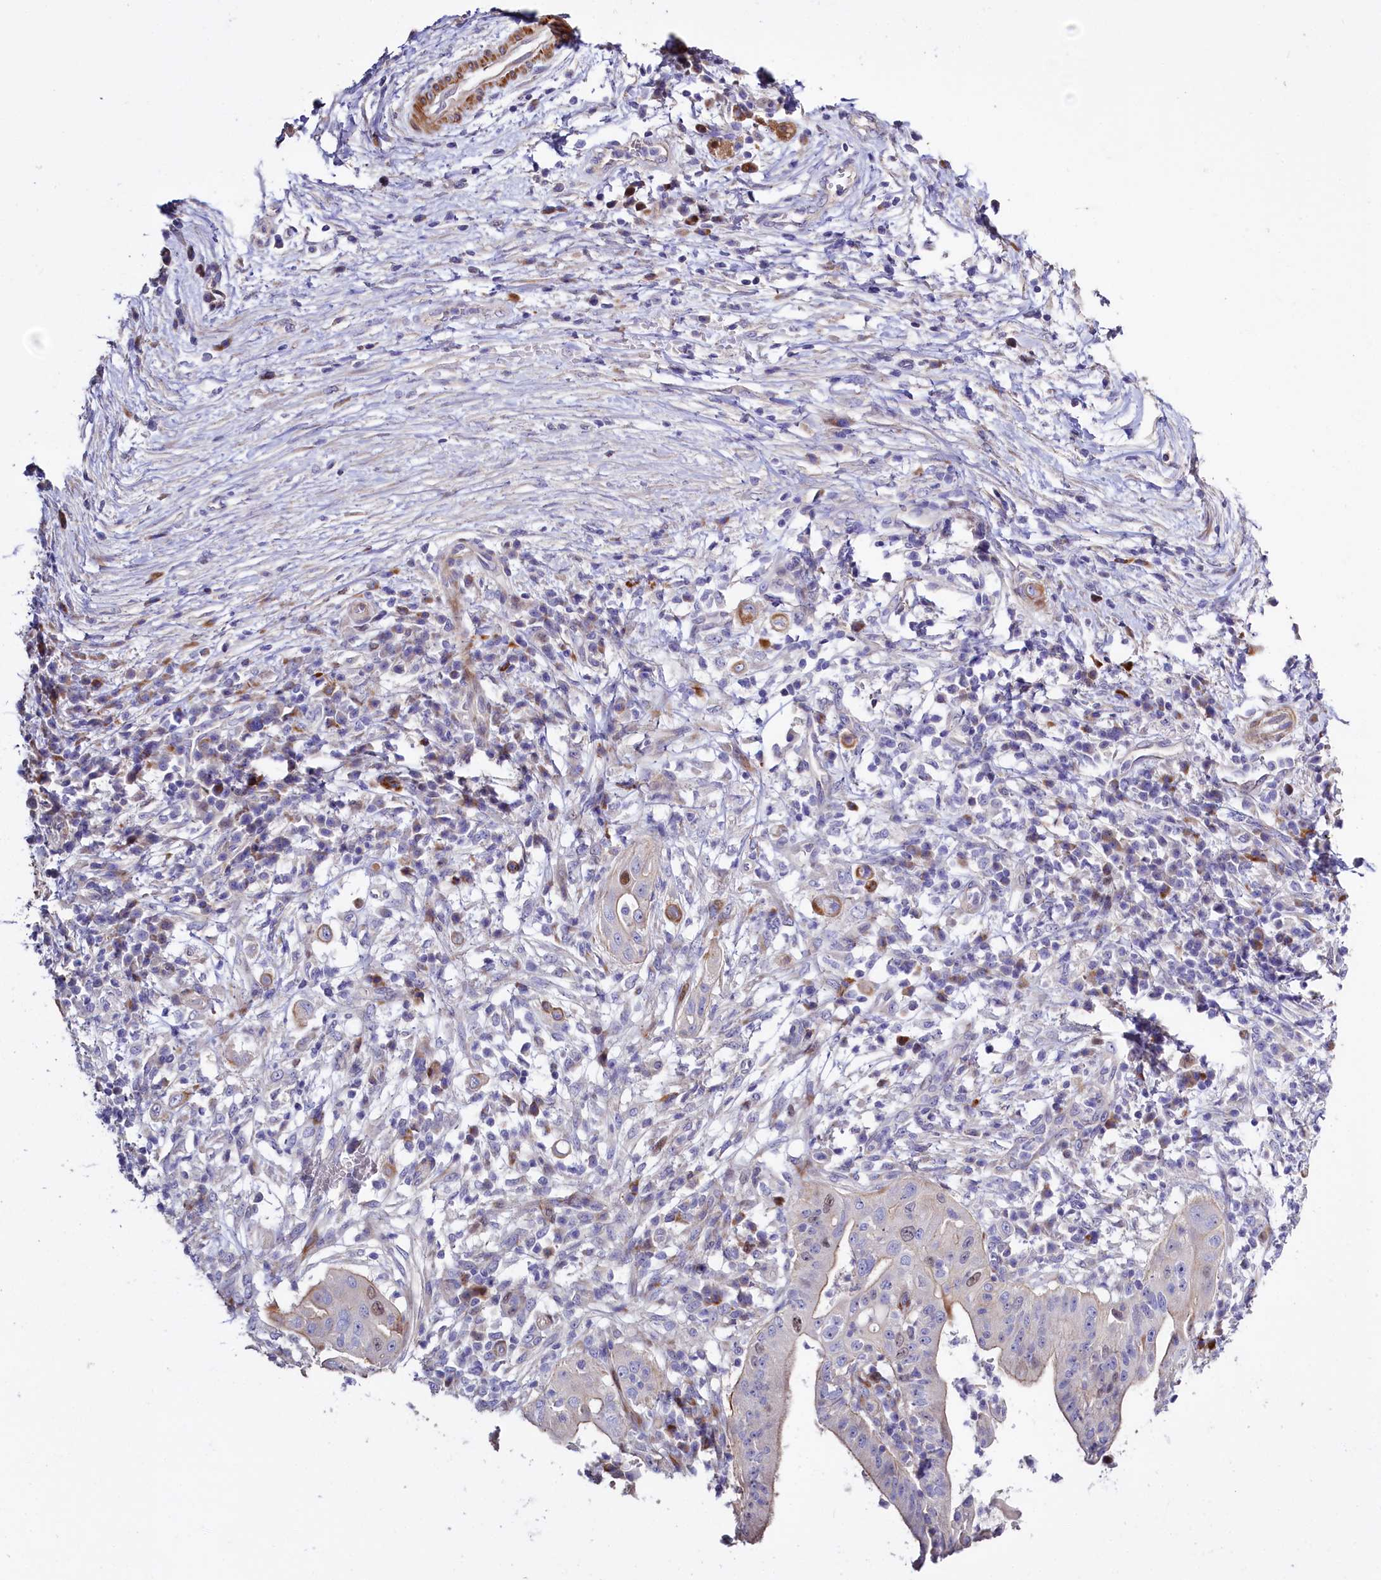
{"staining": {"intensity": "weak", "quantity": "<25%", "location": "cytoplasmic/membranous,nuclear"}, "tissue": "pancreatic cancer", "cell_type": "Tumor cells", "image_type": "cancer", "snomed": [{"axis": "morphology", "description": "Adenocarcinoma, NOS"}, {"axis": "topography", "description": "Pancreas"}], "caption": "Immunohistochemistry (IHC) image of human adenocarcinoma (pancreatic) stained for a protein (brown), which shows no staining in tumor cells.", "gene": "WNT8A", "patient": {"sex": "male", "age": 68}}